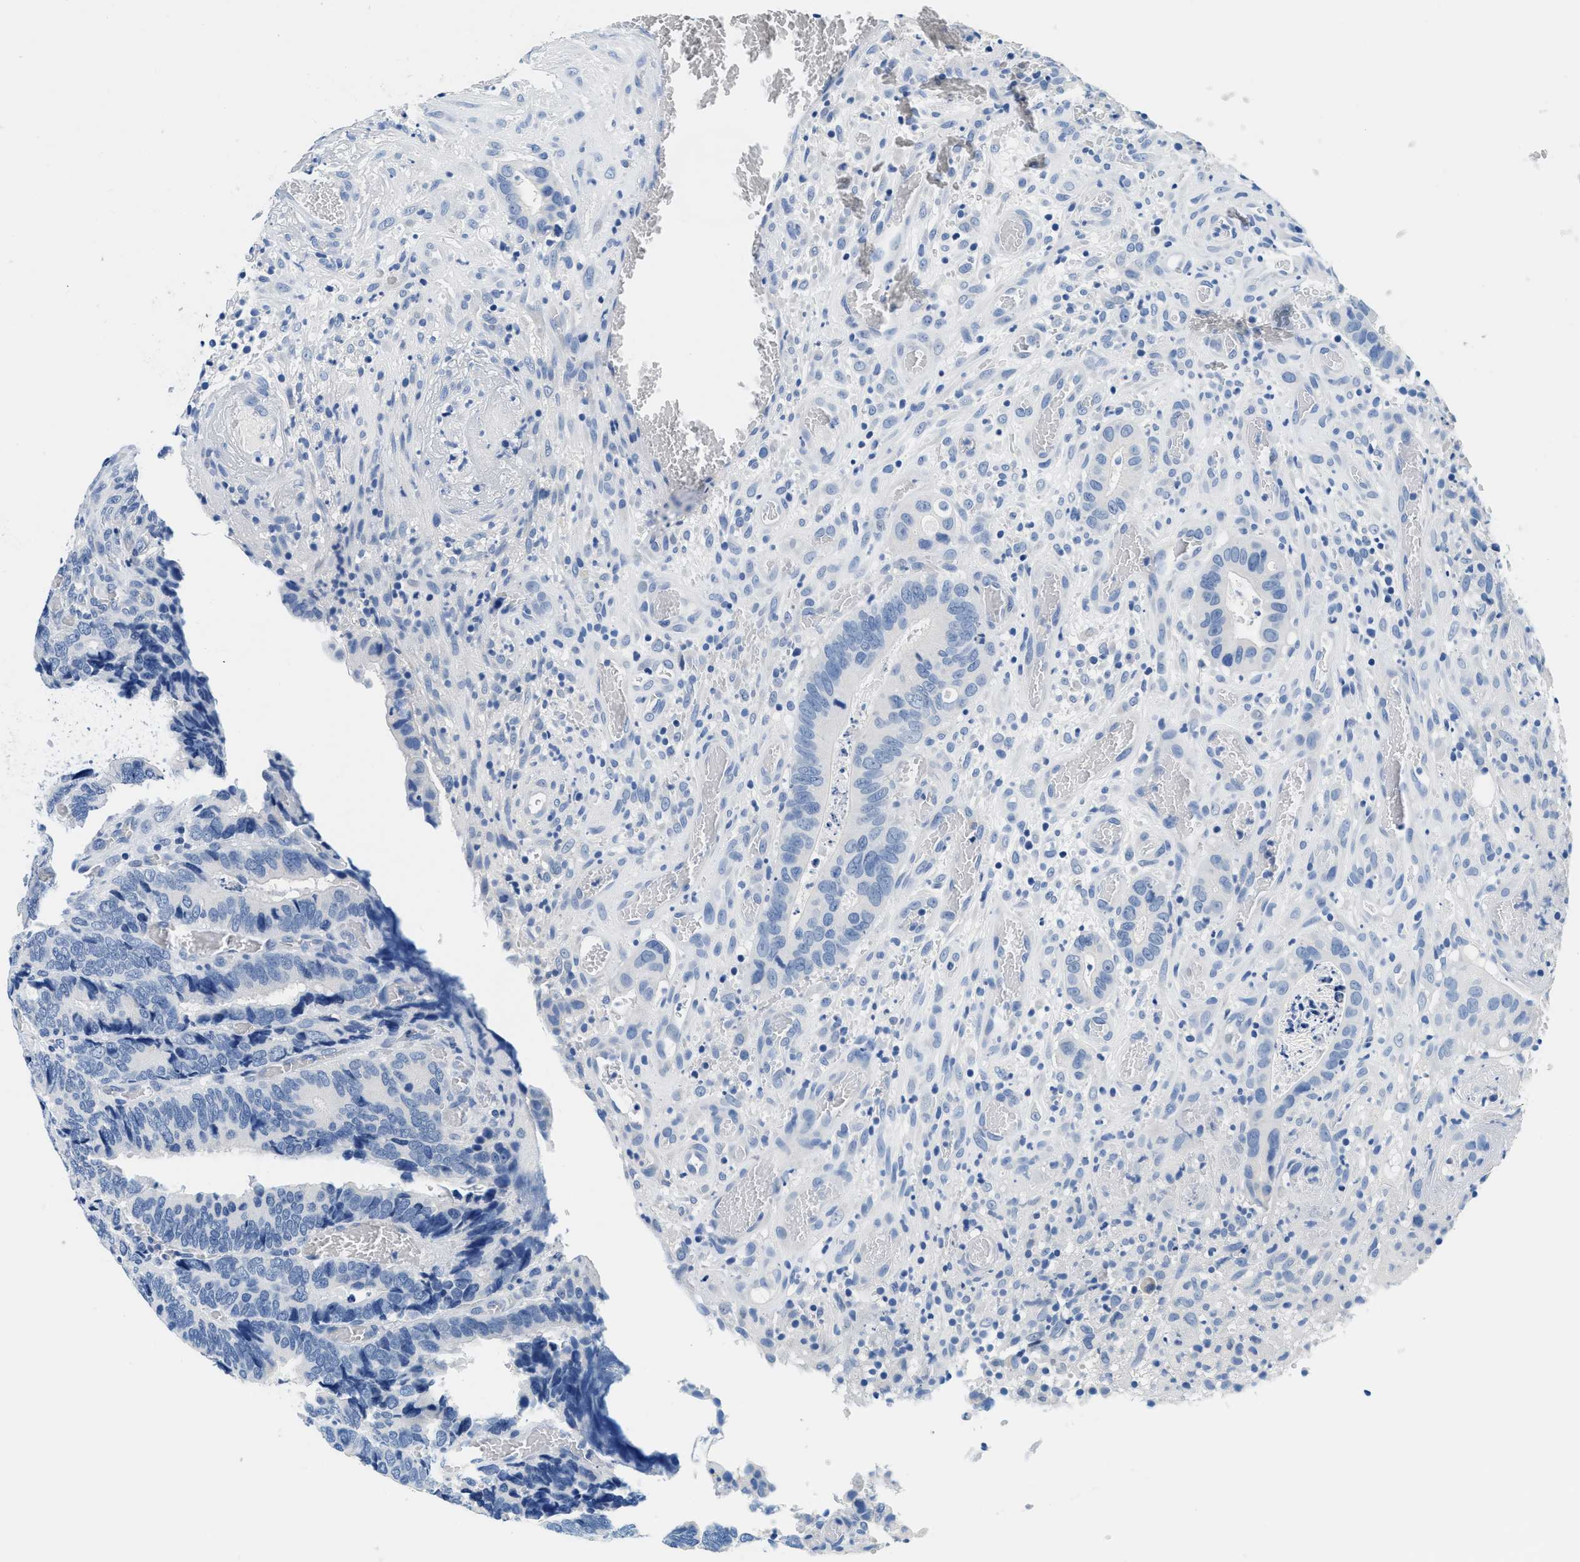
{"staining": {"intensity": "negative", "quantity": "none", "location": "none"}, "tissue": "colorectal cancer", "cell_type": "Tumor cells", "image_type": "cancer", "snomed": [{"axis": "morphology", "description": "Adenocarcinoma, NOS"}, {"axis": "topography", "description": "Colon"}], "caption": "Immunohistochemistry histopathology image of neoplastic tissue: adenocarcinoma (colorectal) stained with DAB reveals no significant protein staining in tumor cells. Brightfield microscopy of immunohistochemistry (IHC) stained with DAB (3,3'-diaminobenzidine) (brown) and hematoxylin (blue), captured at high magnification.", "gene": "GSTM3", "patient": {"sex": "male", "age": 72}}